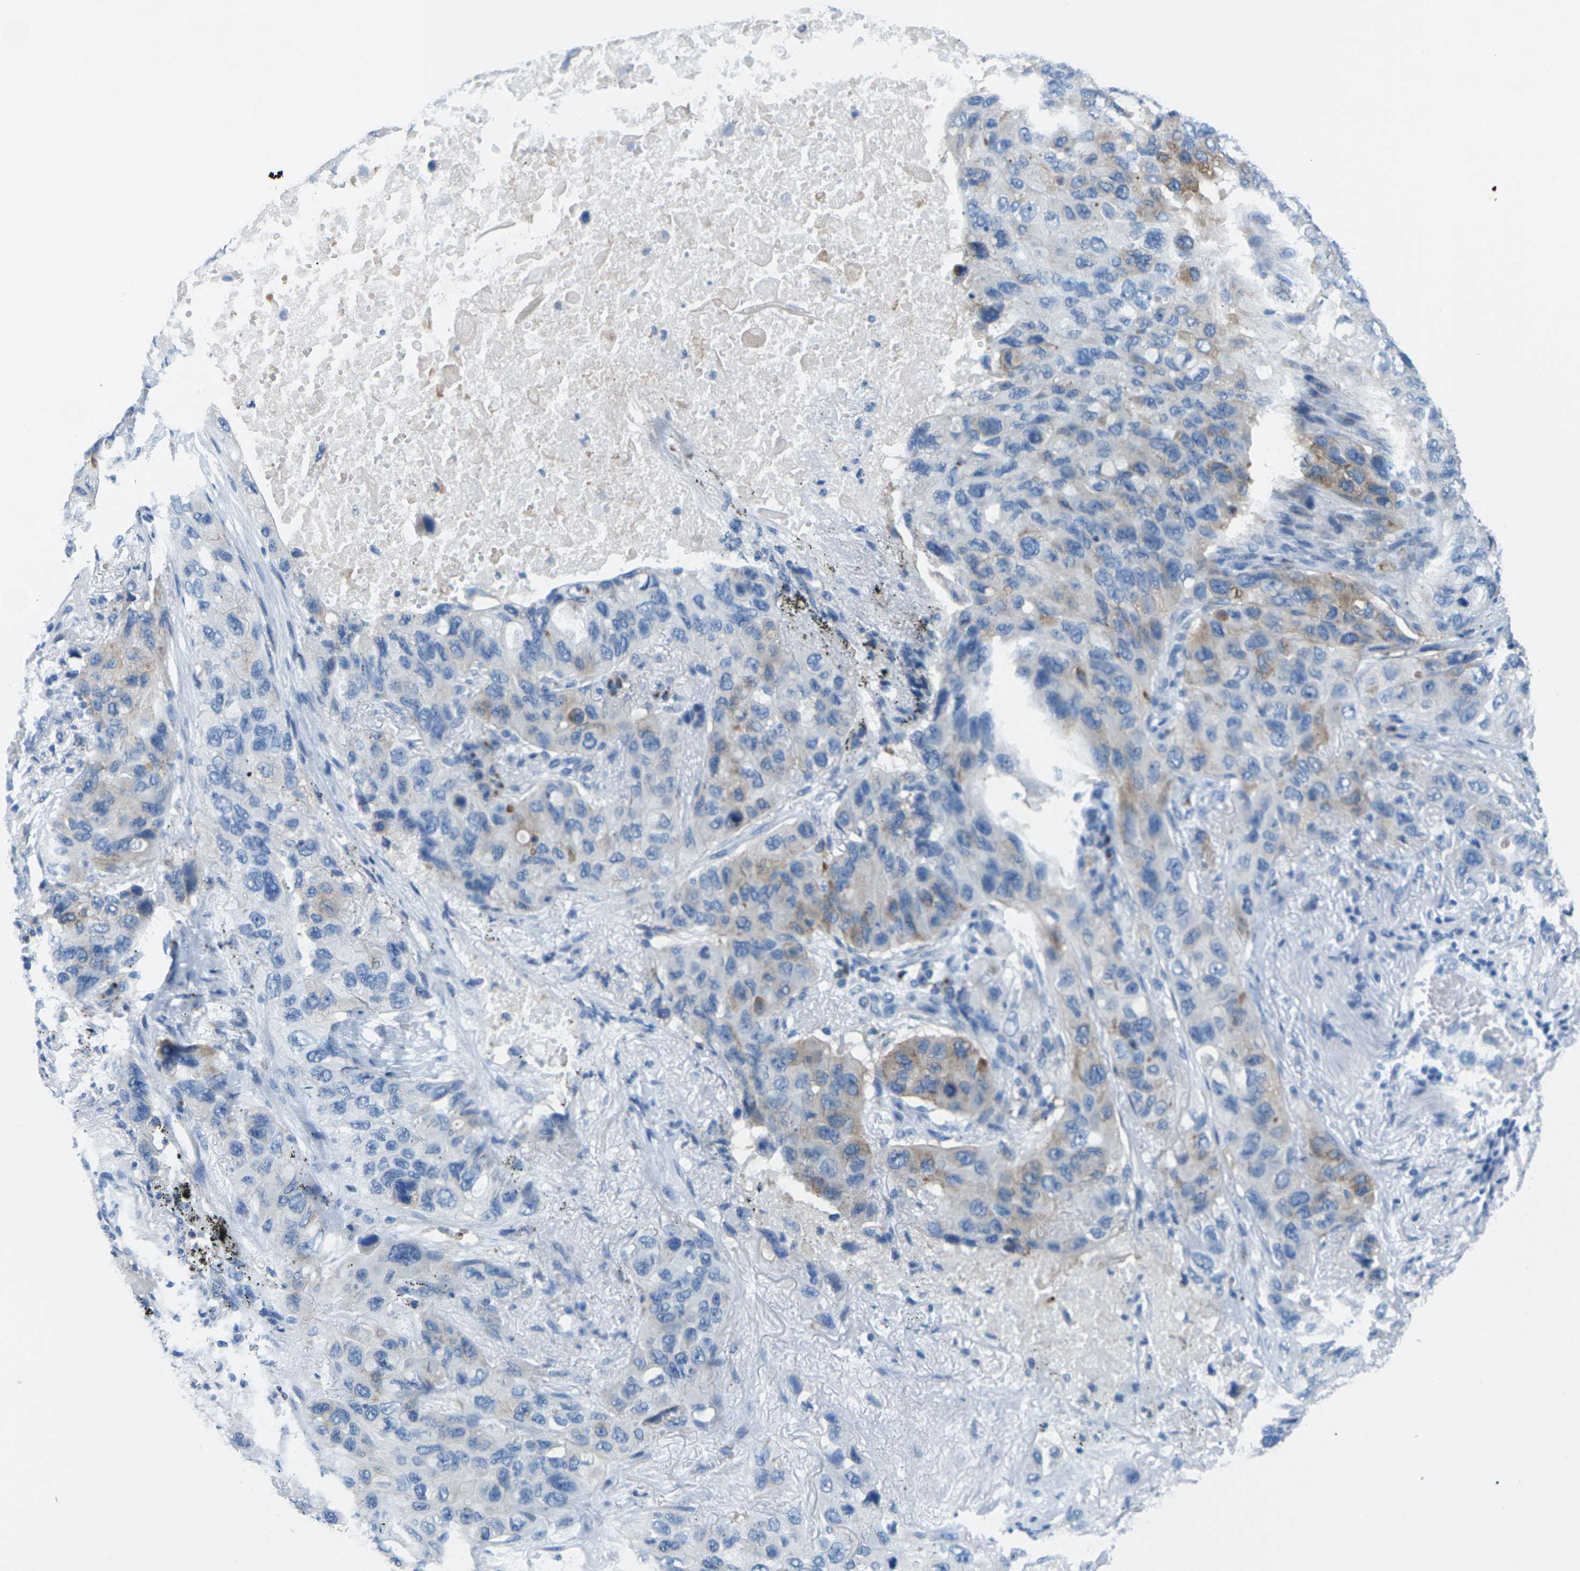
{"staining": {"intensity": "moderate", "quantity": "<25%", "location": "cytoplasmic/membranous"}, "tissue": "lung cancer", "cell_type": "Tumor cells", "image_type": "cancer", "snomed": [{"axis": "morphology", "description": "Squamous cell carcinoma, NOS"}, {"axis": "topography", "description": "Lung"}], "caption": "About <25% of tumor cells in squamous cell carcinoma (lung) display moderate cytoplasmic/membranous protein positivity as visualized by brown immunohistochemical staining.", "gene": "SYNGR2", "patient": {"sex": "female", "age": 73}}